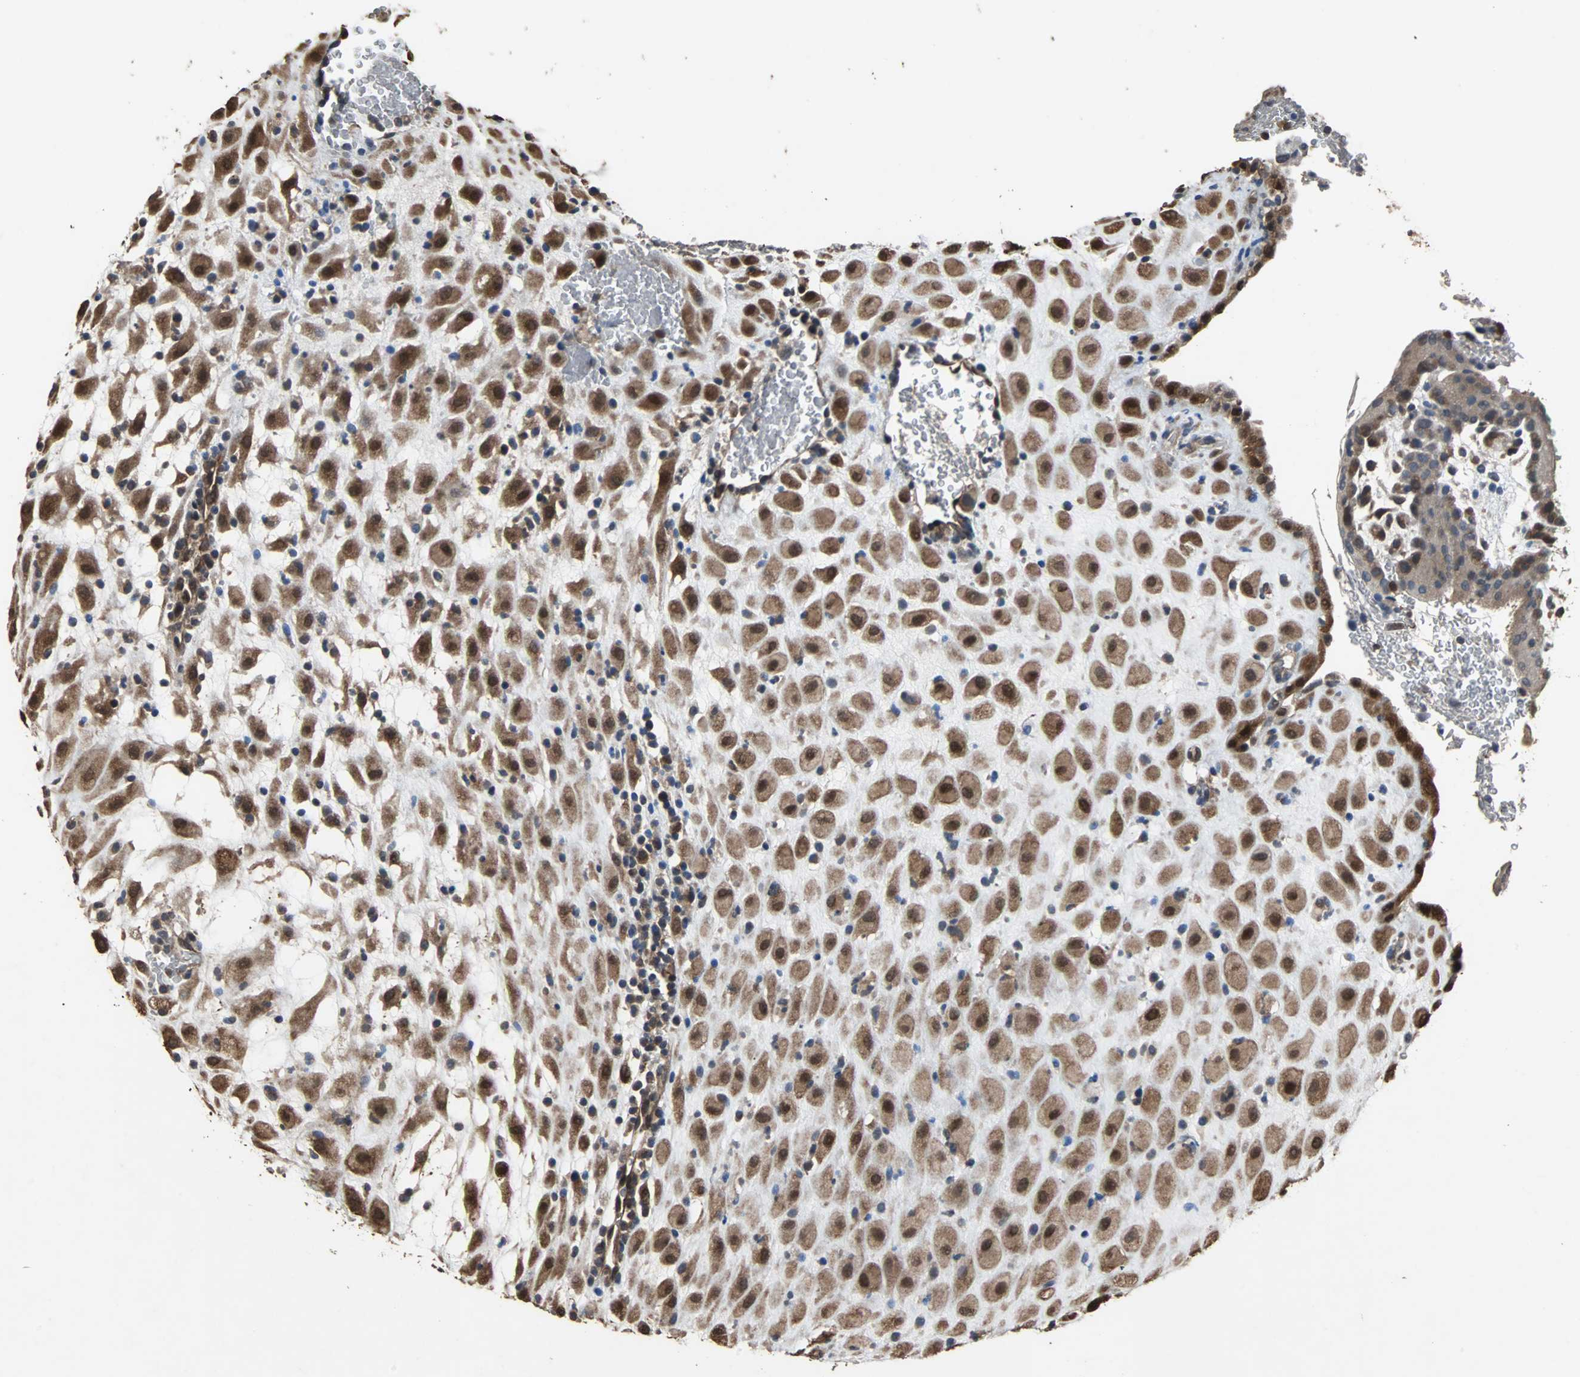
{"staining": {"intensity": "moderate", "quantity": ">75%", "location": "cytoplasmic/membranous,nuclear"}, "tissue": "placenta", "cell_type": "Decidual cells", "image_type": "normal", "snomed": [{"axis": "morphology", "description": "Normal tissue, NOS"}, {"axis": "topography", "description": "Placenta"}], "caption": "Protein expression analysis of benign placenta shows moderate cytoplasmic/membranous,nuclear positivity in about >75% of decidual cells.", "gene": "NDRG1", "patient": {"sex": "female", "age": 19}}